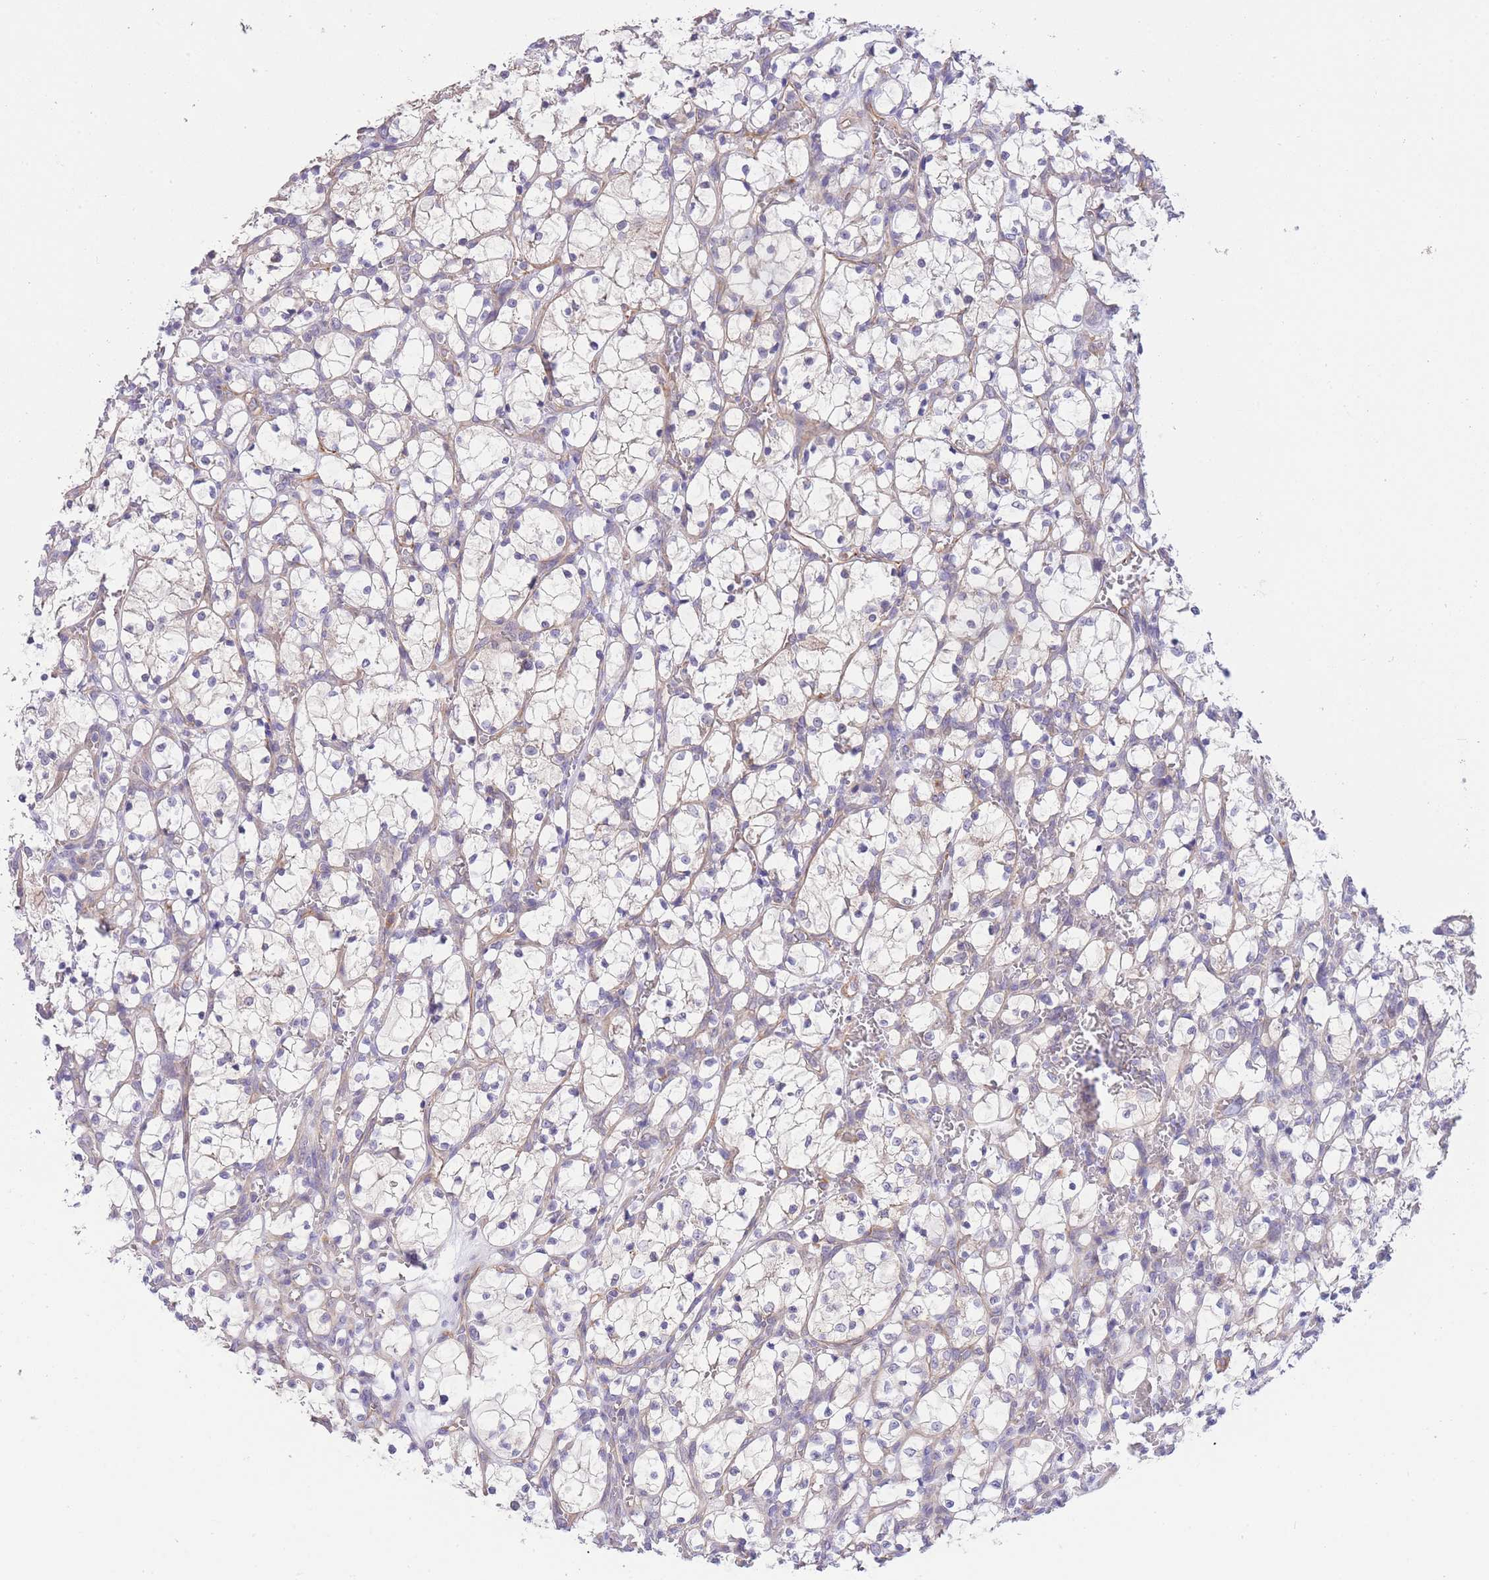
{"staining": {"intensity": "negative", "quantity": "none", "location": "none"}, "tissue": "renal cancer", "cell_type": "Tumor cells", "image_type": "cancer", "snomed": [{"axis": "morphology", "description": "Adenocarcinoma, NOS"}, {"axis": "topography", "description": "Kidney"}], "caption": "The immunohistochemistry micrograph has no significant positivity in tumor cells of adenocarcinoma (renal) tissue.", "gene": "CTBP1", "patient": {"sex": "female", "age": 69}}